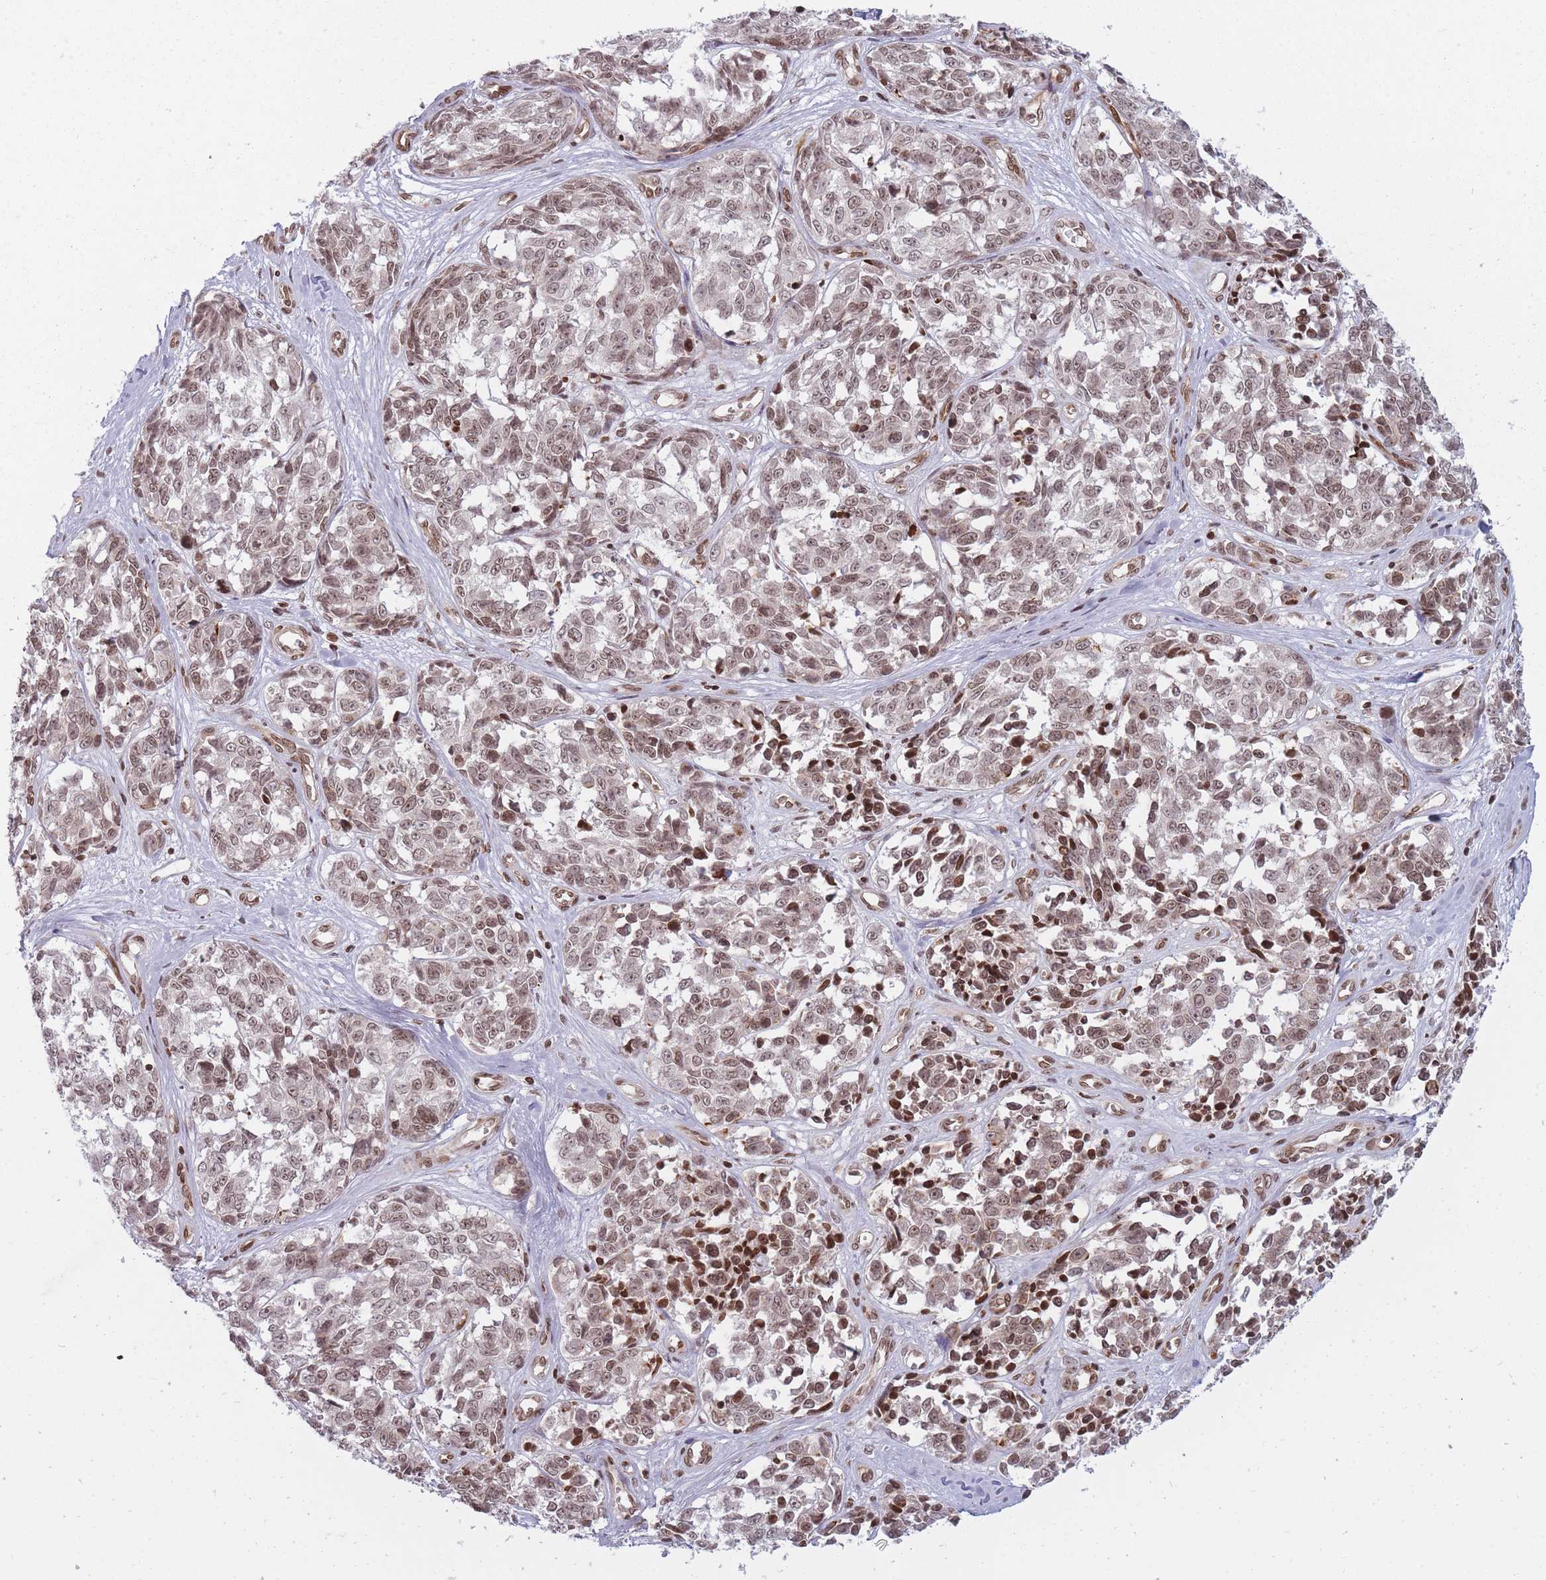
{"staining": {"intensity": "moderate", "quantity": ">75%", "location": "nuclear"}, "tissue": "melanoma", "cell_type": "Tumor cells", "image_type": "cancer", "snomed": [{"axis": "morphology", "description": "Normal tissue, NOS"}, {"axis": "morphology", "description": "Malignant melanoma, NOS"}, {"axis": "topography", "description": "Skin"}], "caption": "Malignant melanoma was stained to show a protein in brown. There is medium levels of moderate nuclear expression in approximately >75% of tumor cells.", "gene": "TMC6", "patient": {"sex": "female", "age": 64}}